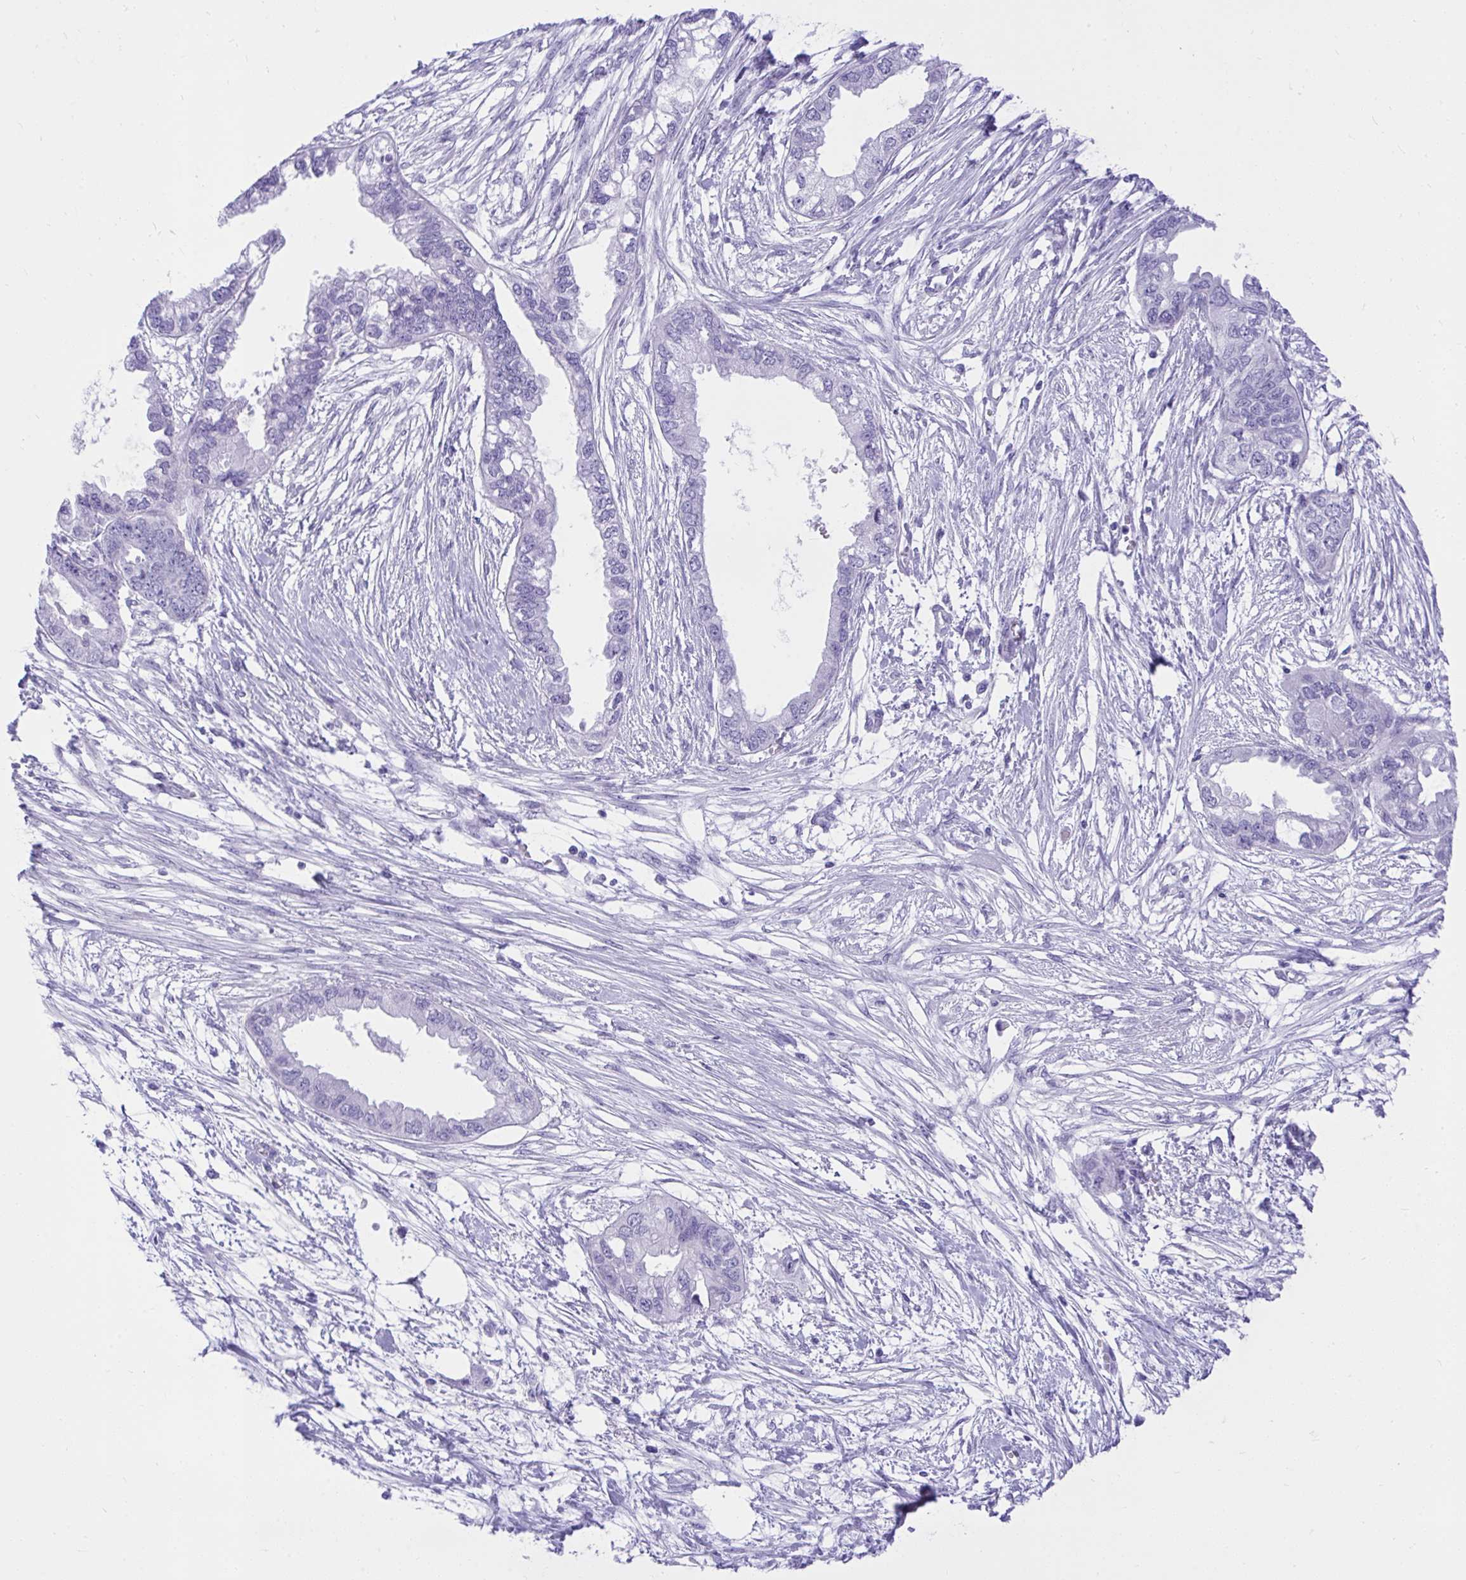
{"staining": {"intensity": "negative", "quantity": "none", "location": "none"}, "tissue": "endometrial cancer", "cell_type": "Tumor cells", "image_type": "cancer", "snomed": [{"axis": "morphology", "description": "Adenocarcinoma, NOS"}, {"axis": "morphology", "description": "Adenocarcinoma, metastatic, NOS"}, {"axis": "topography", "description": "Adipose tissue"}, {"axis": "topography", "description": "Endometrium"}], "caption": "Immunohistochemistry histopathology image of neoplastic tissue: human endometrial cancer stained with DAB (3,3'-diaminobenzidine) shows no significant protein positivity in tumor cells. (IHC, brightfield microscopy, high magnification).", "gene": "KCNN4", "patient": {"sex": "female", "age": 67}}